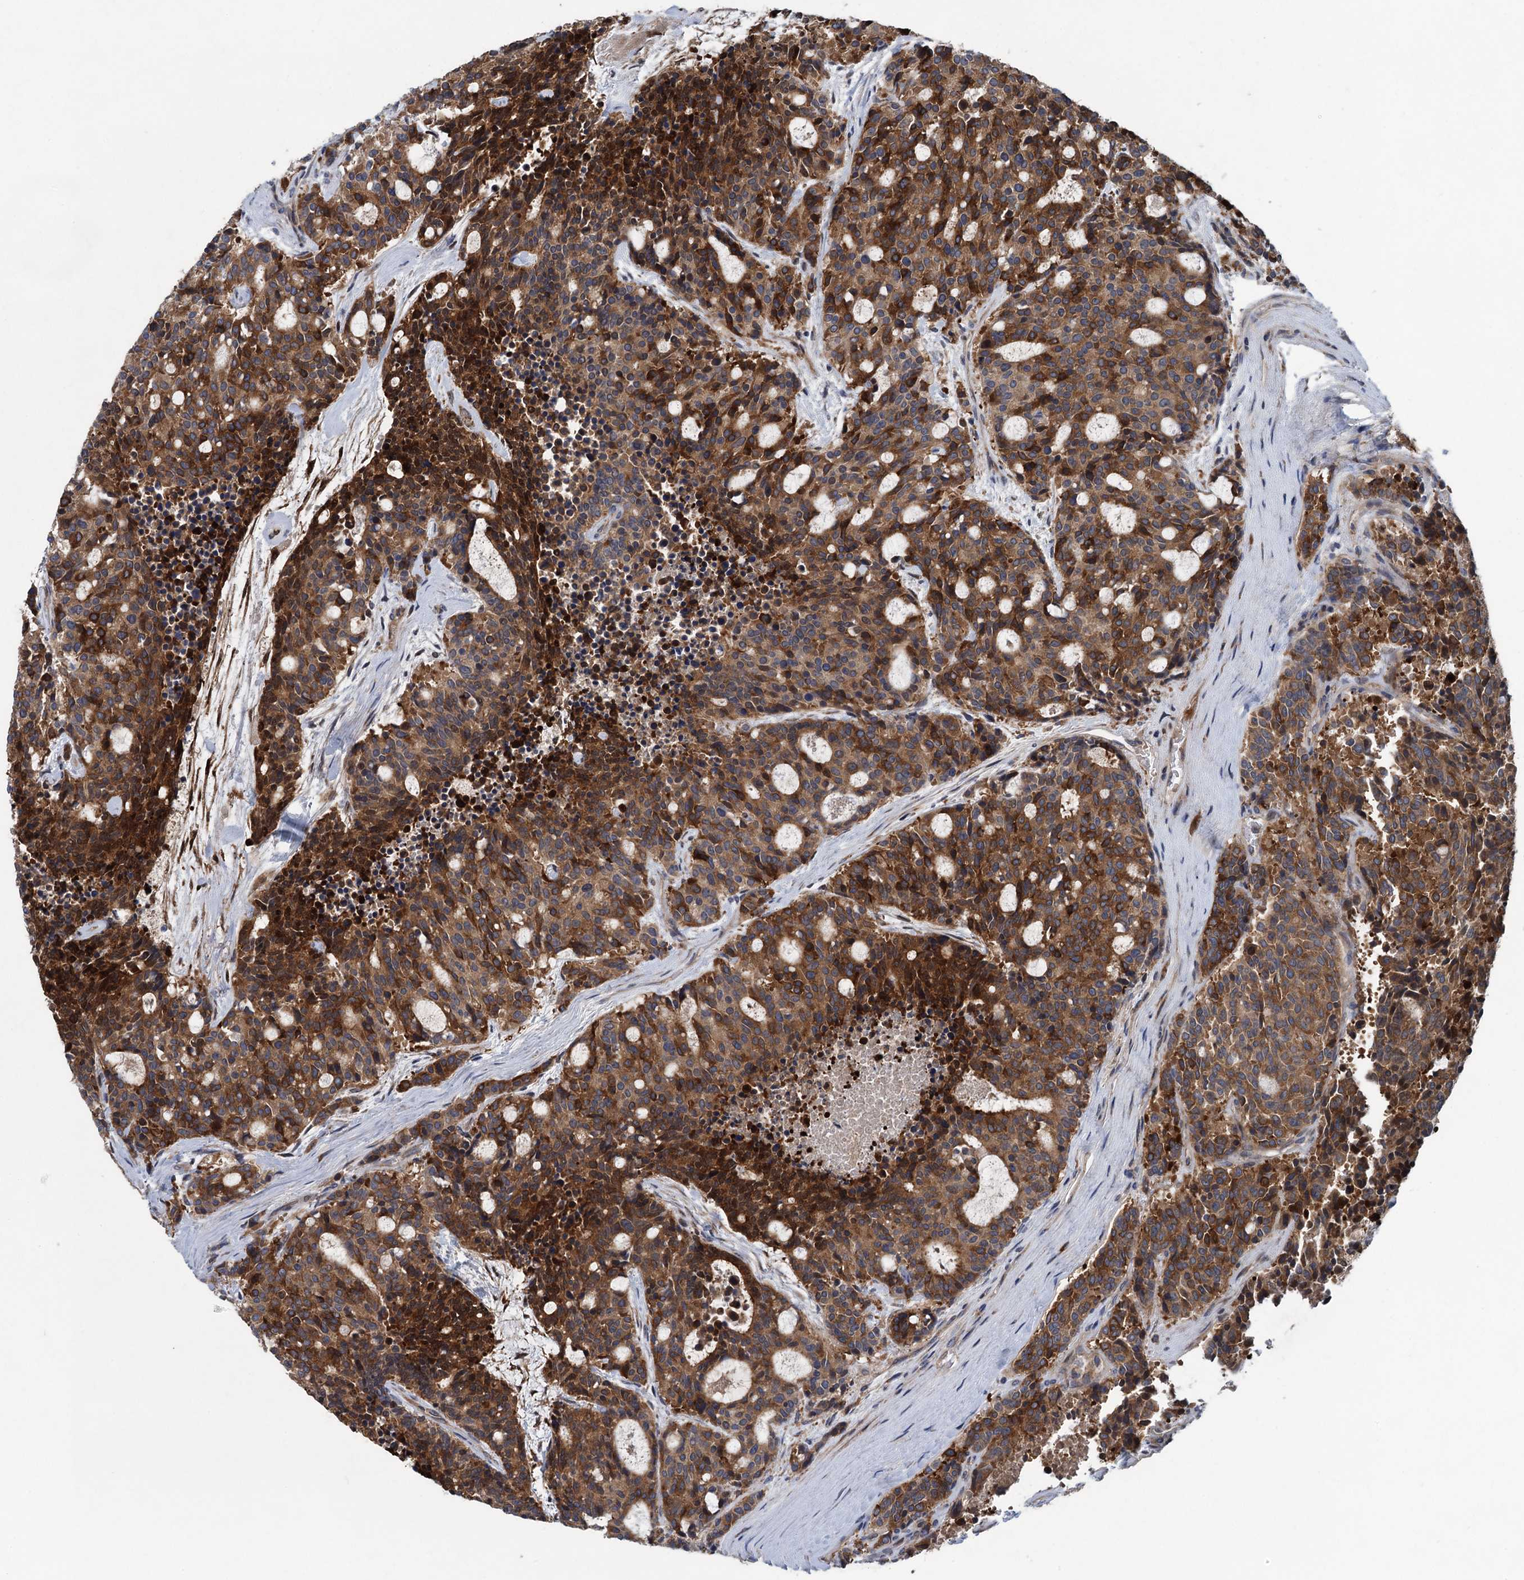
{"staining": {"intensity": "moderate", "quantity": ">75%", "location": "cytoplasmic/membranous"}, "tissue": "carcinoid", "cell_type": "Tumor cells", "image_type": "cancer", "snomed": [{"axis": "morphology", "description": "Carcinoid, malignant, NOS"}, {"axis": "topography", "description": "Pancreas"}], "caption": "Tumor cells reveal medium levels of moderate cytoplasmic/membranous staining in approximately >75% of cells in malignant carcinoid. Using DAB (3,3'-diaminobenzidine) (brown) and hematoxylin (blue) stains, captured at high magnification using brightfield microscopy.", "gene": "CNTN5", "patient": {"sex": "female", "age": 54}}